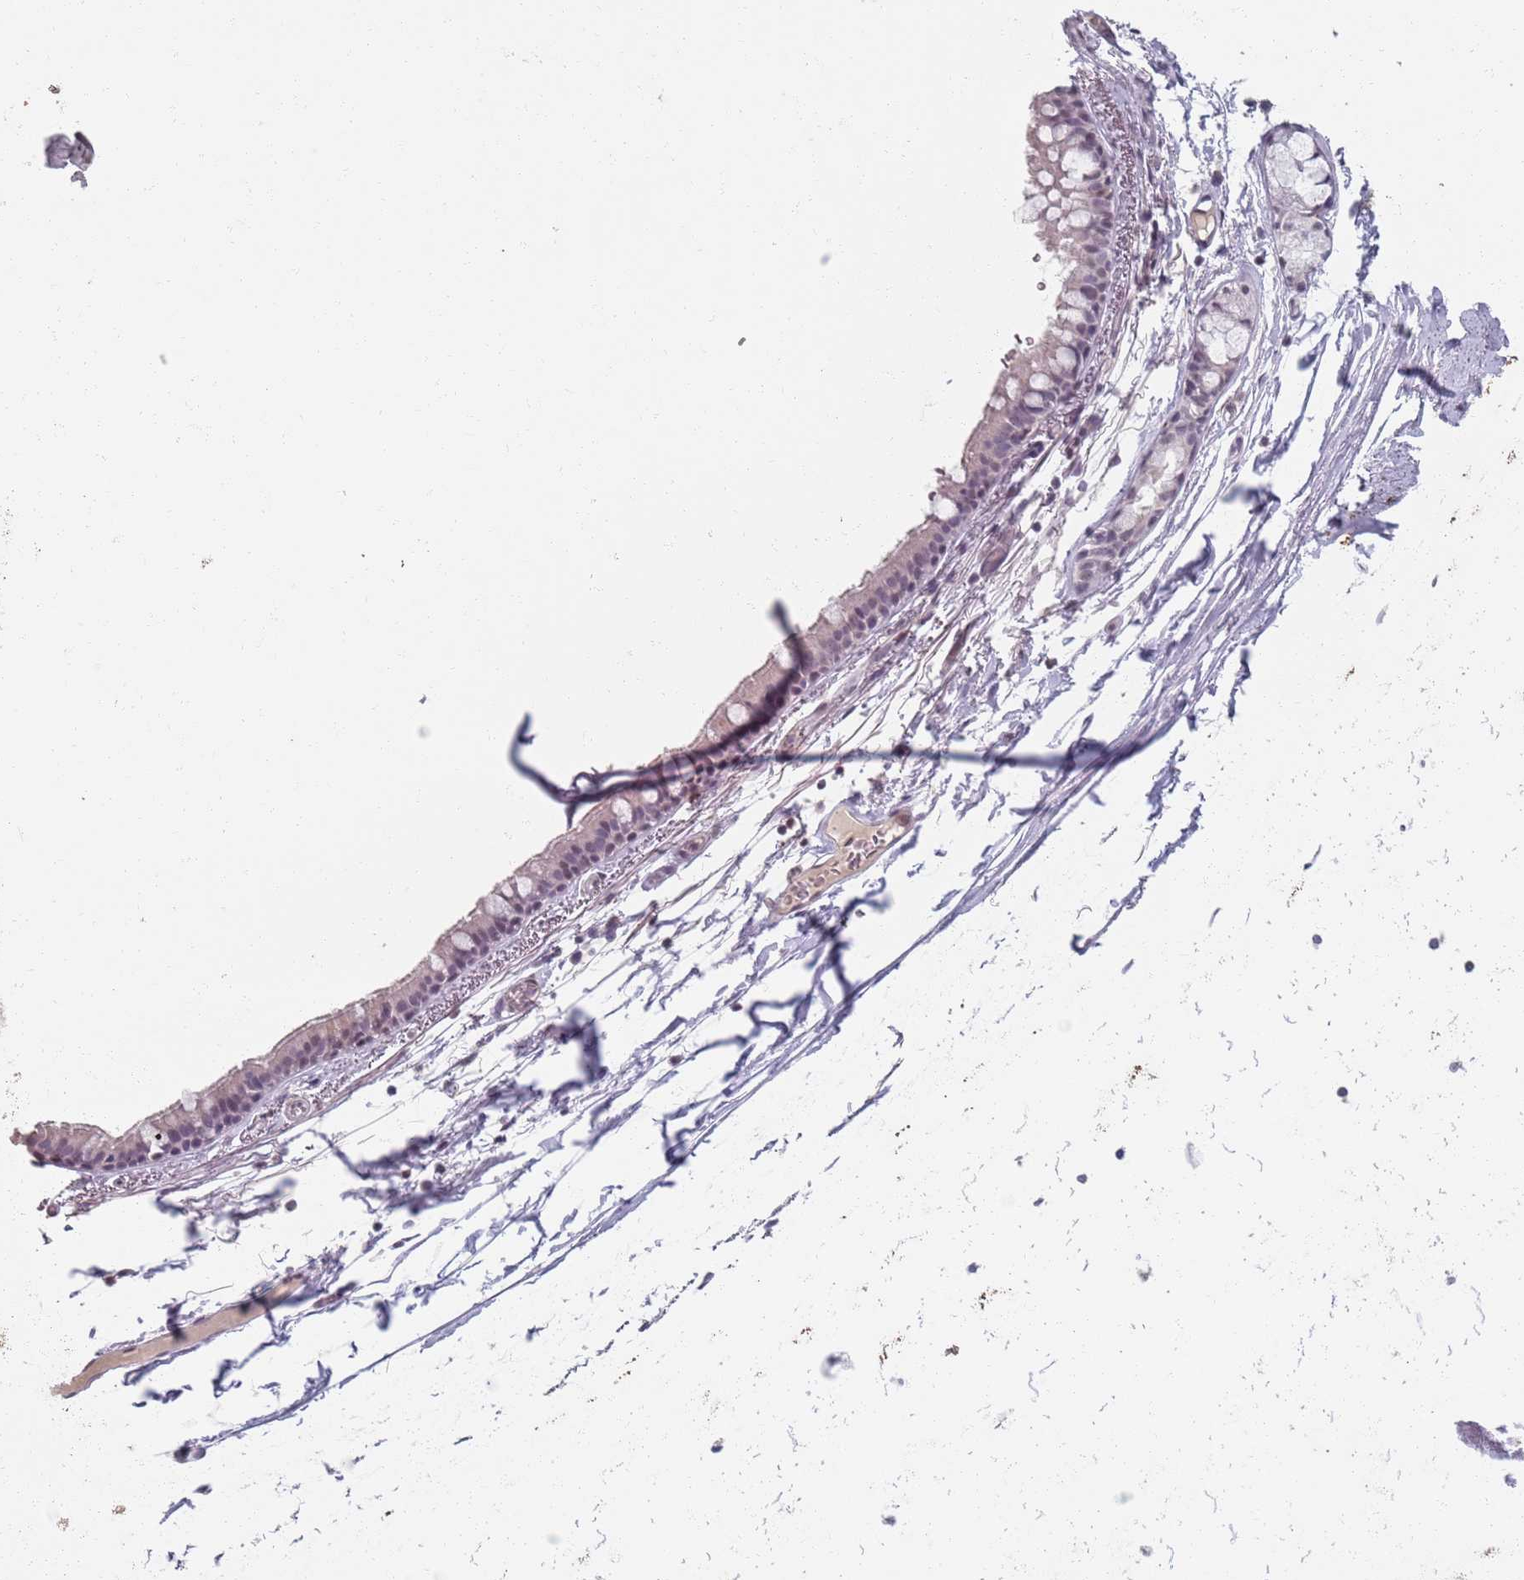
{"staining": {"intensity": "weak", "quantity": "<25%", "location": "cytoplasmic/membranous,nuclear"}, "tissue": "bronchus", "cell_type": "Respiratory epithelial cells", "image_type": "normal", "snomed": [{"axis": "morphology", "description": "Normal tissue, NOS"}, {"axis": "topography", "description": "Cartilage tissue"}], "caption": "The immunohistochemistry (IHC) image has no significant expression in respiratory epithelial cells of bronchus.", "gene": "SAMD1", "patient": {"sex": "male", "age": 63}}